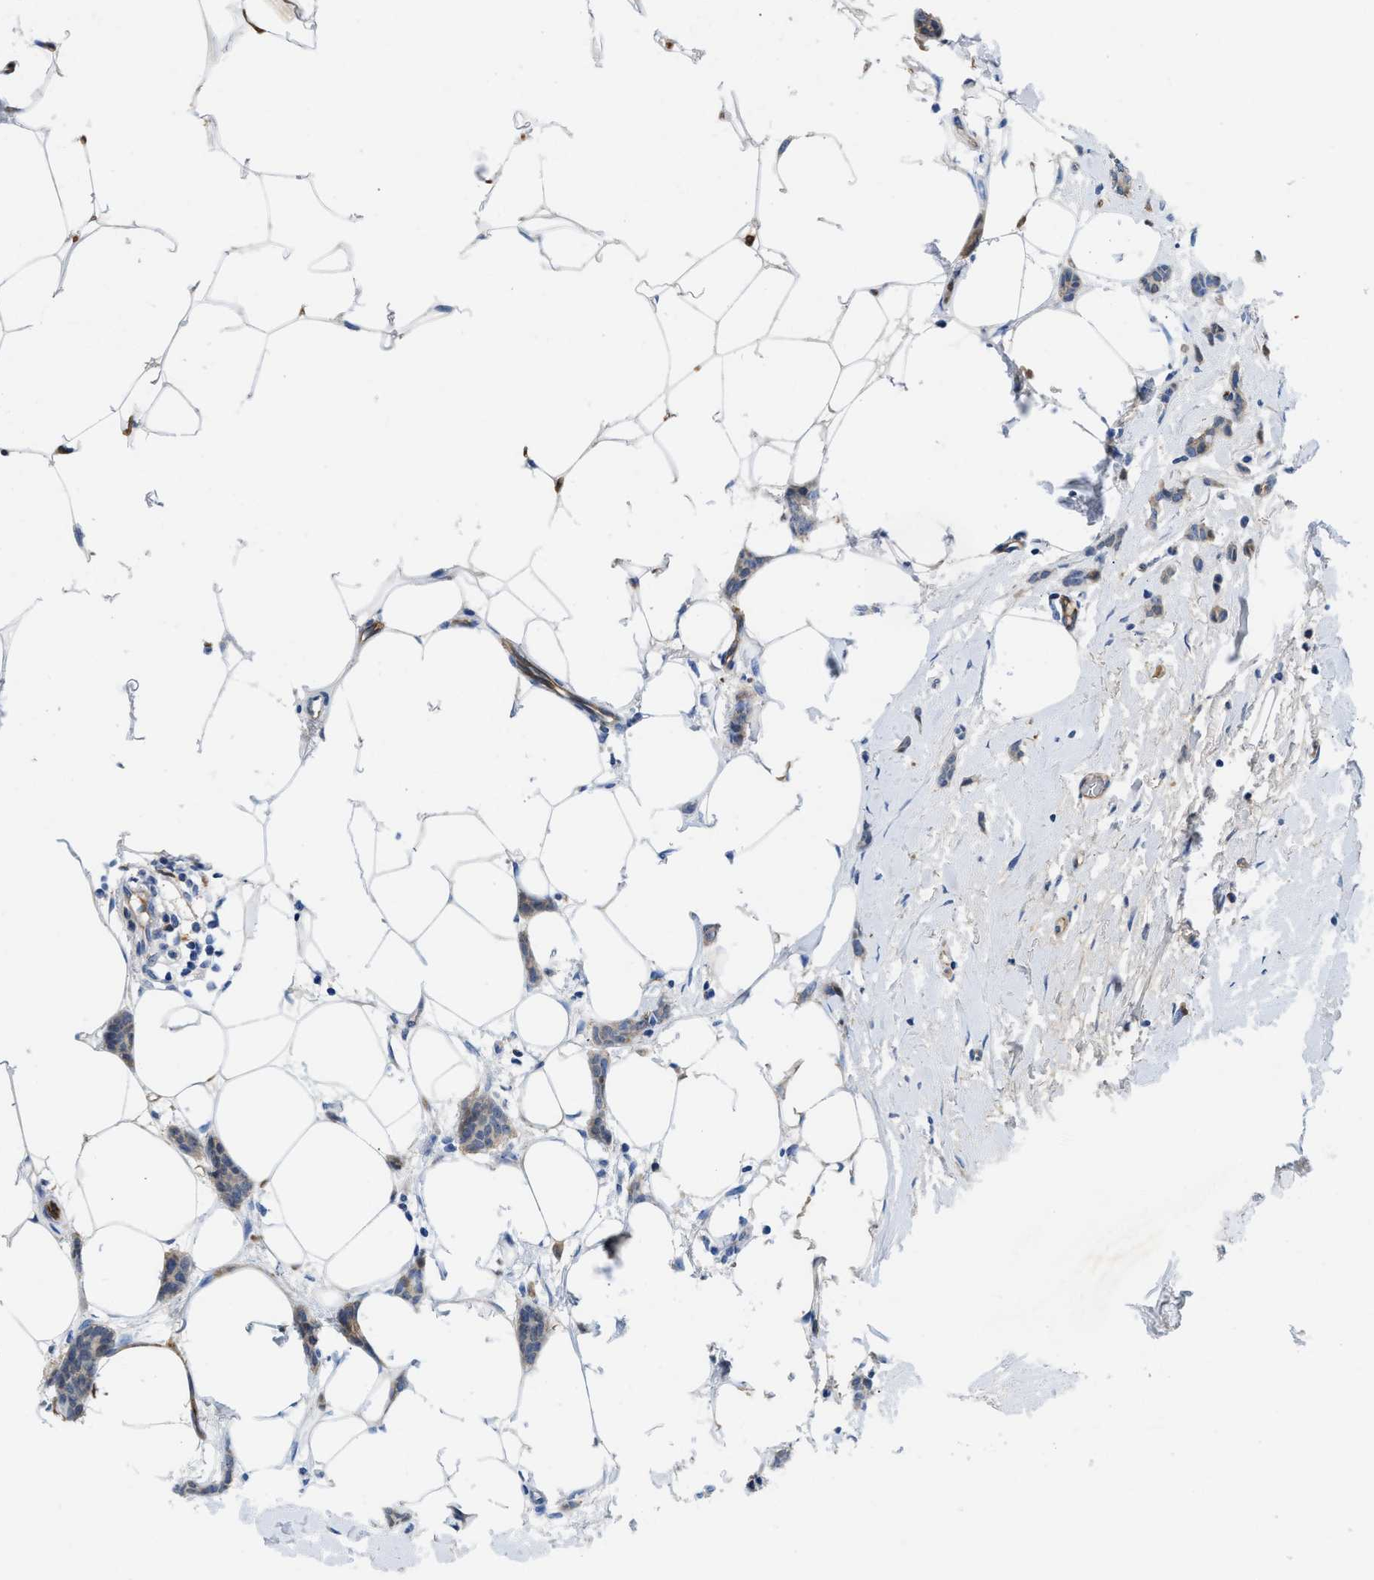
{"staining": {"intensity": "weak", "quantity": "<25%", "location": "cytoplasmic/membranous"}, "tissue": "breast cancer", "cell_type": "Tumor cells", "image_type": "cancer", "snomed": [{"axis": "morphology", "description": "Lobular carcinoma"}, {"axis": "topography", "description": "Skin"}, {"axis": "topography", "description": "Breast"}], "caption": "The histopathology image demonstrates no staining of tumor cells in breast cancer.", "gene": "SPEG", "patient": {"sex": "female", "age": 46}}